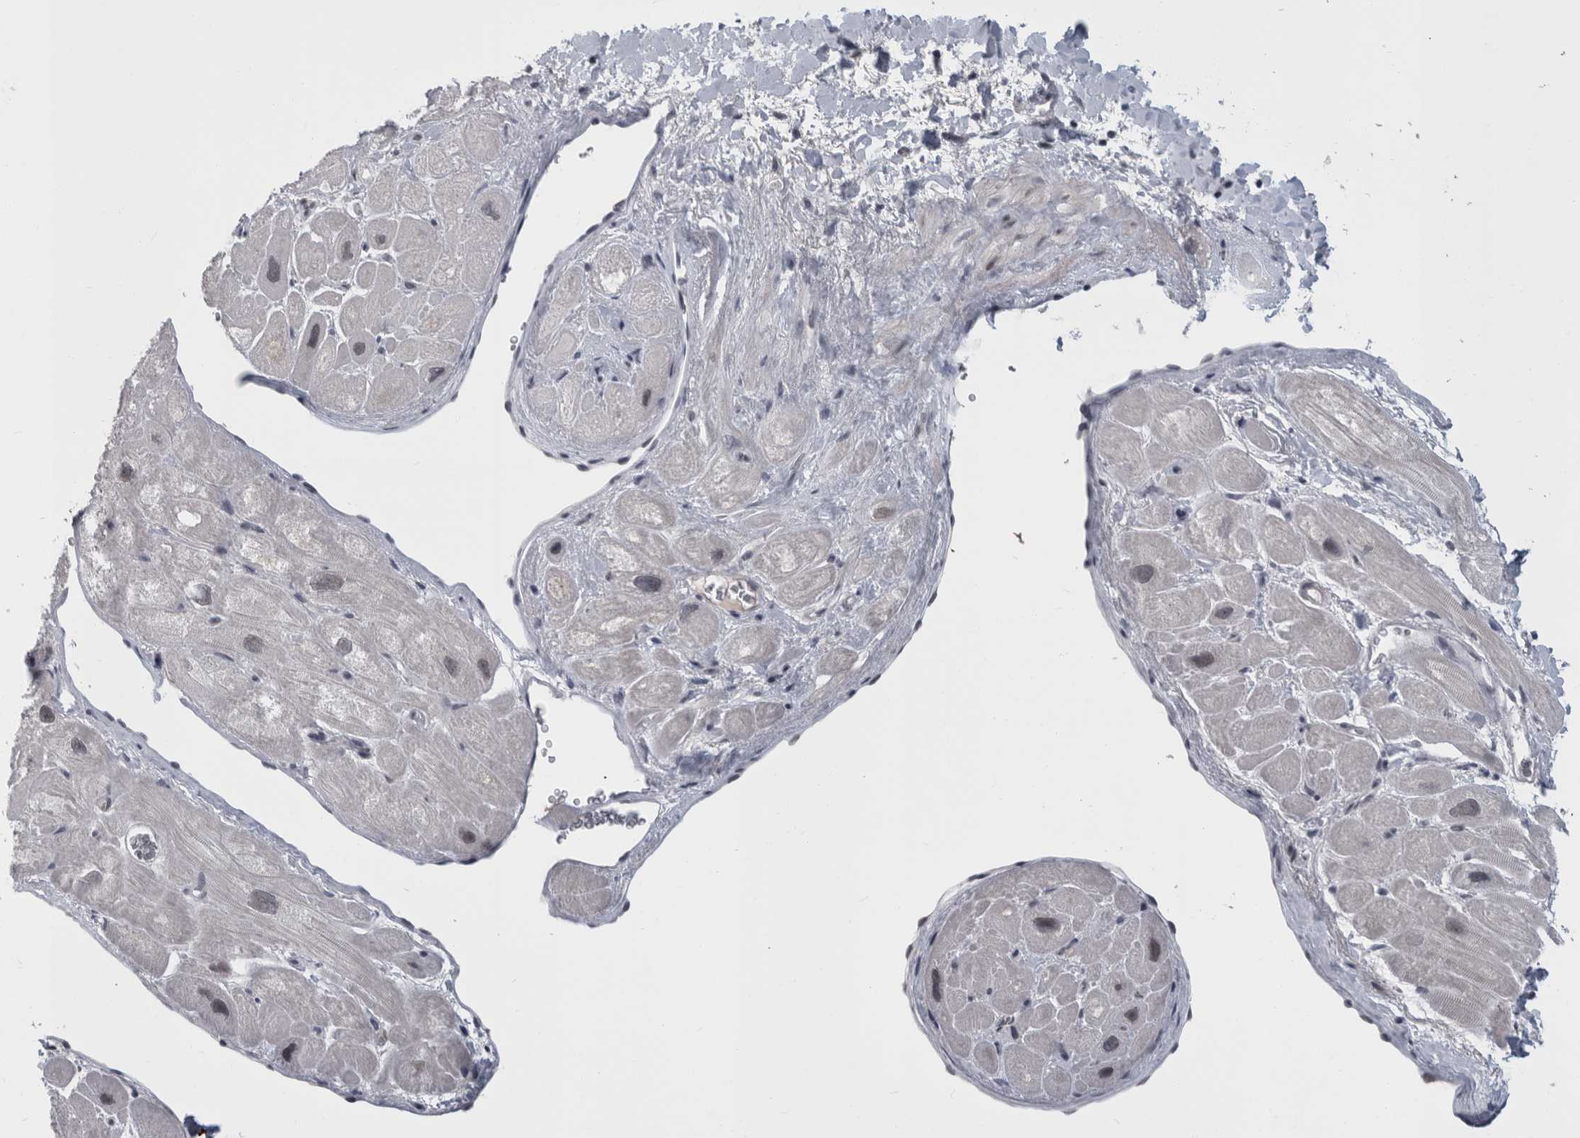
{"staining": {"intensity": "negative", "quantity": "none", "location": "none"}, "tissue": "heart muscle", "cell_type": "Cardiomyocytes", "image_type": "normal", "snomed": [{"axis": "morphology", "description": "Normal tissue, NOS"}, {"axis": "topography", "description": "Heart"}], "caption": "High magnification brightfield microscopy of unremarkable heart muscle stained with DAB (brown) and counterstained with hematoxylin (blue): cardiomyocytes show no significant positivity. (Brightfield microscopy of DAB (3,3'-diaminobenzidine) IHC at high magnification).", "gene": "ARID4B", "patient": {"sex": "male", "age": 49}}